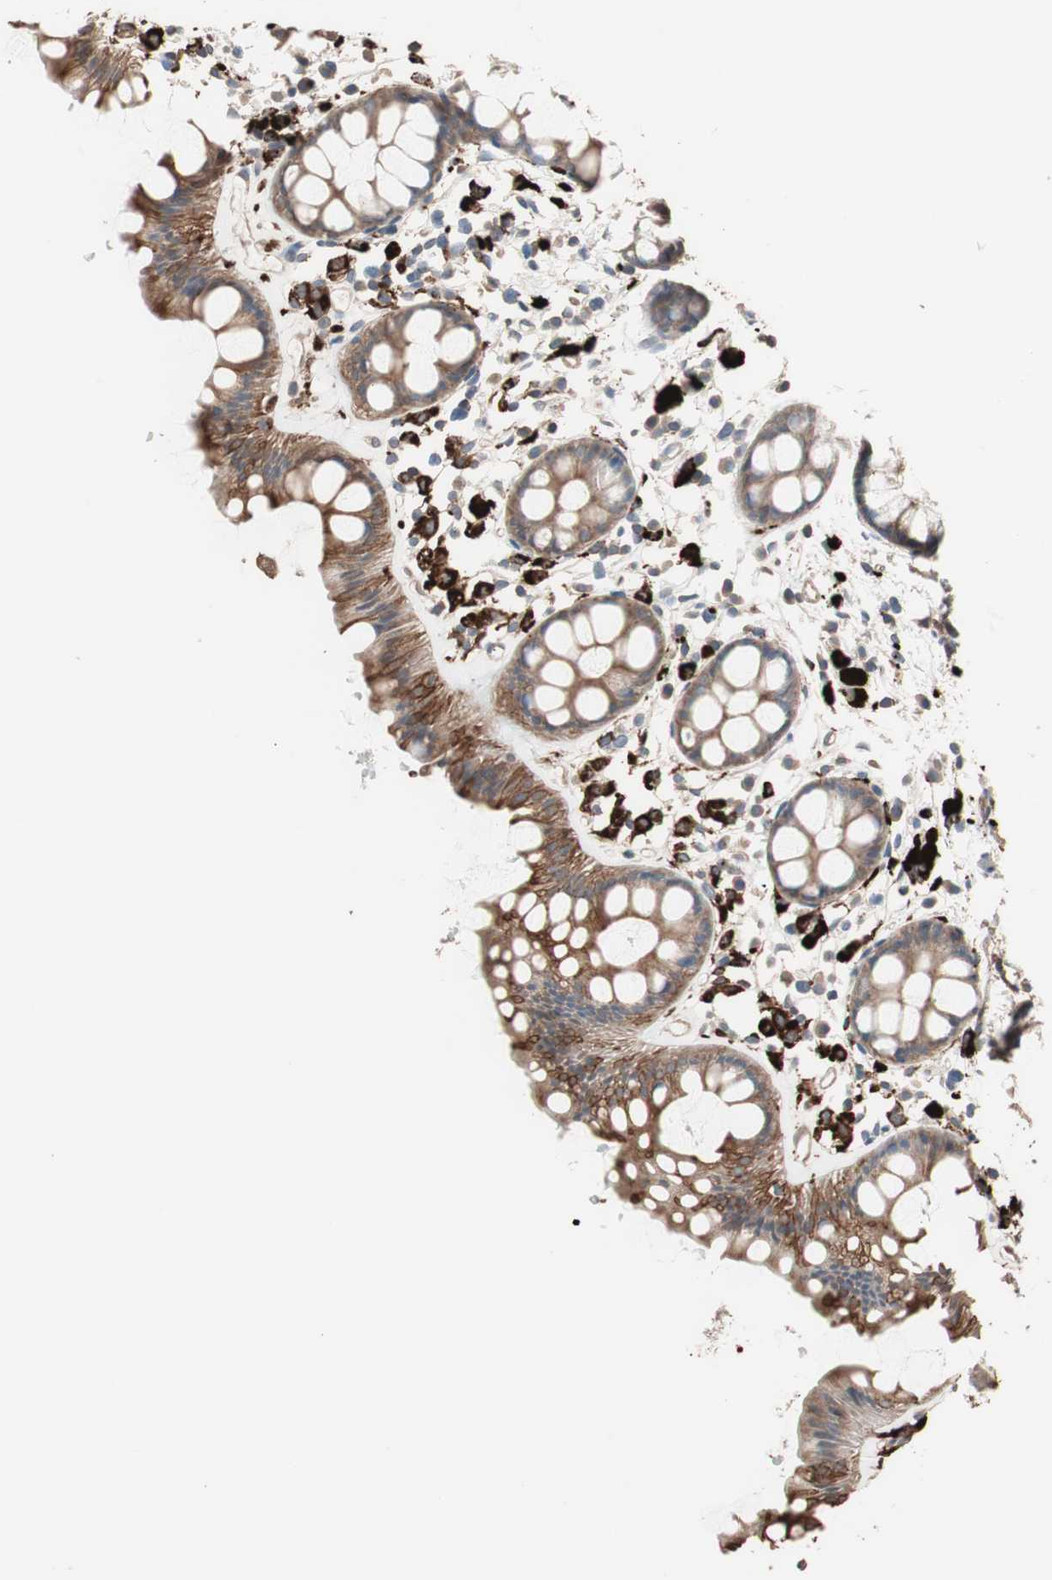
{"staining": {"intensity": "strong", "quantity": ">75%", "location": "cytoplasmic/membranous"}, "tissue": "rectum", "cell_type": "Glandular cells", "image_type": "normal", "snomed": [{"axis": "morphology", "description": "Normal tissue, NOS"}, {"axis": "topography", "description": "Rectum"}], "caption": "Immunohistochemical staining of benign human rectum shows strong cytoplasmic/membranous protein expression in approximately >75% of glandular cells. The staining was performed using DAB (3,3'-diaminobenzidine) to visualize the protein expression in brown, while the nuclei were stained in blue with hematoxylin (Magnification: 20x).", "gene": "CCT3", "patient": {"sex": "female", "age": 66}}